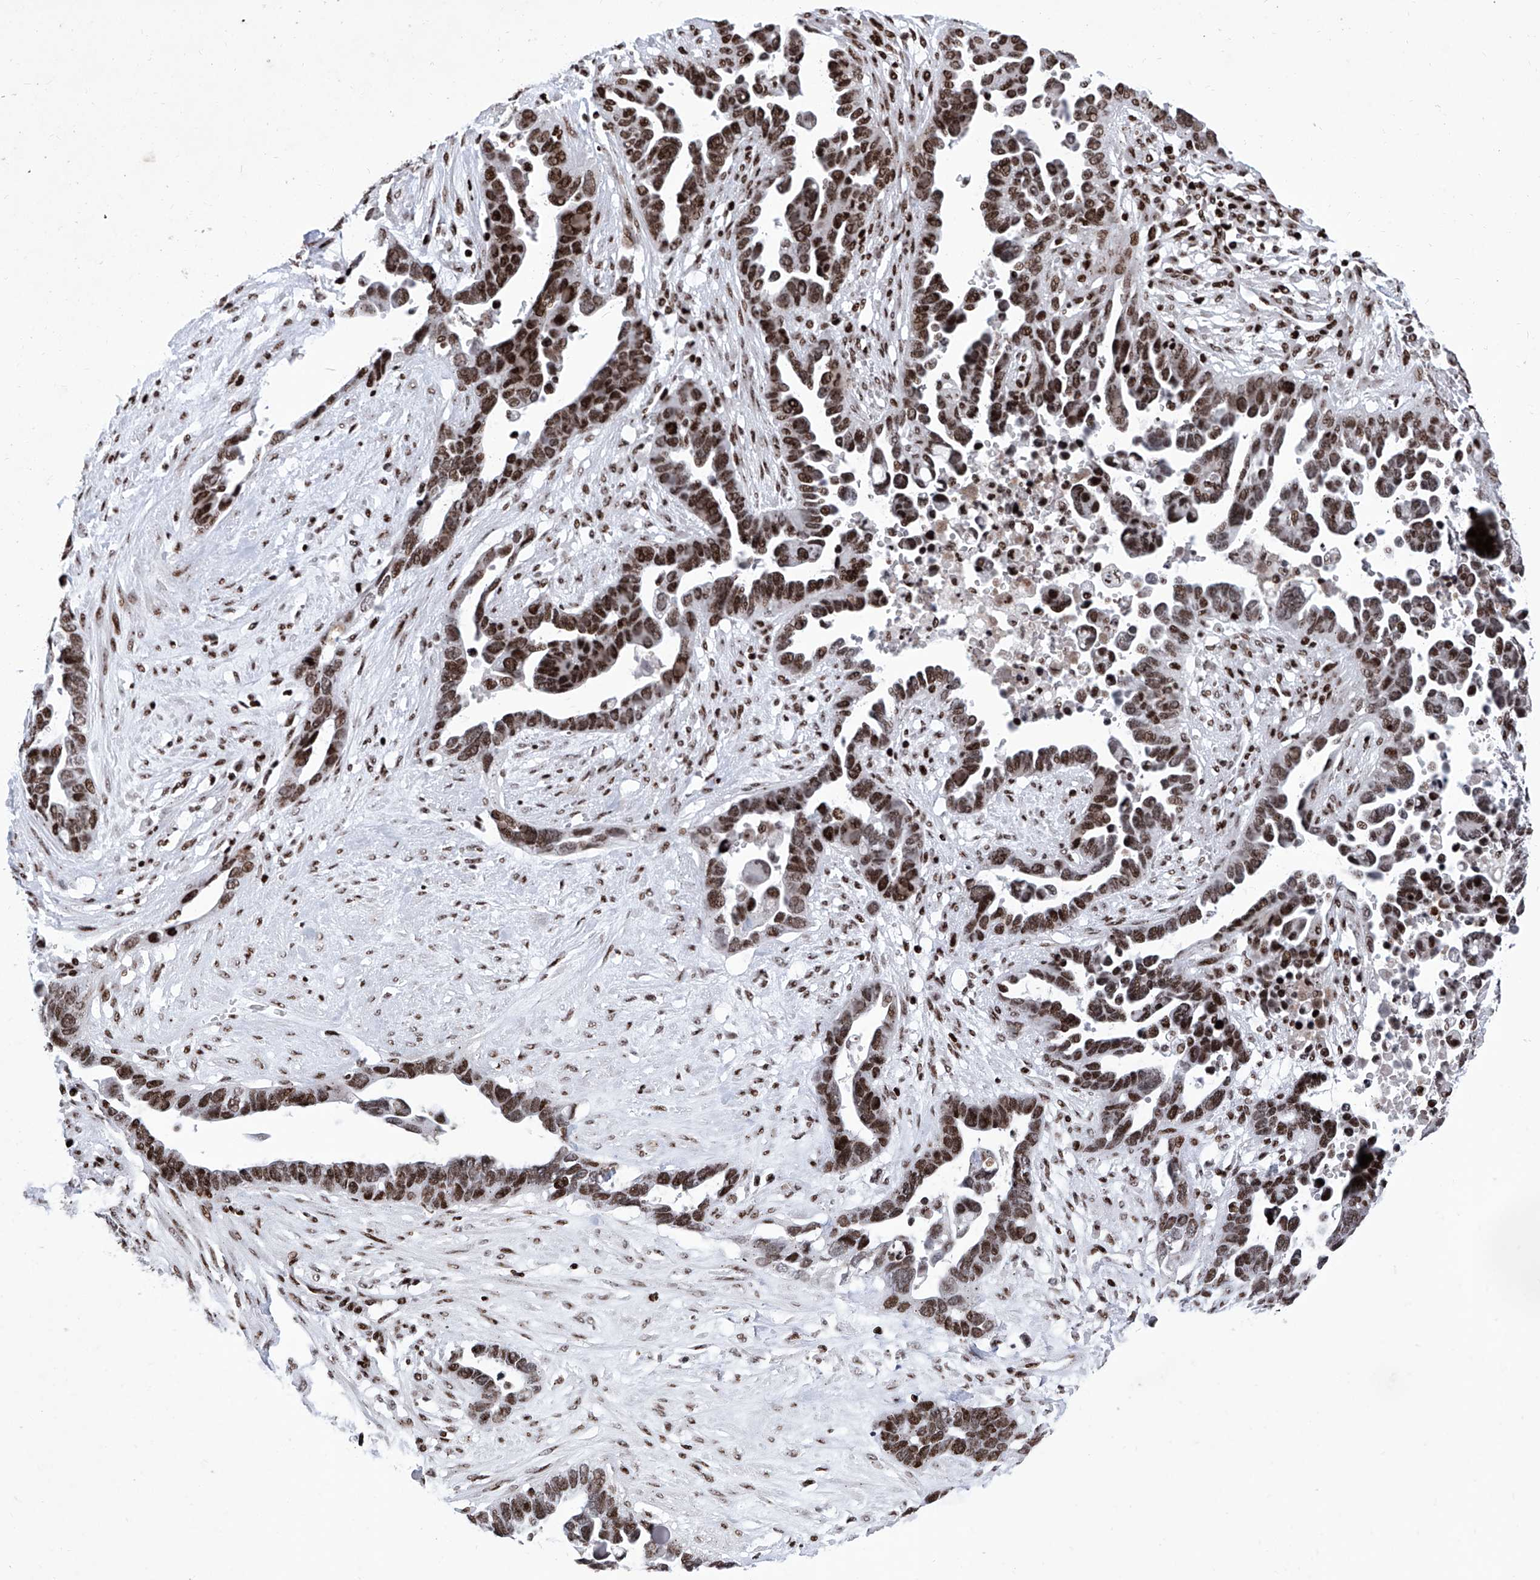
{"staining": {"intensity": "strong", "quantity": ">75%", "location": "nuclear"}, "tissue": "ovarian cancer", "cell_type": "Tumor cells", "image_type": "cancer", "snomed": [{"axis": "morphology", "description": "Cystadenocarcinoma, serous, NOS"}, {"axis": "topography", "description": "Ovary"}], "caption": "Immunohistochemistry (DAB) staining of ovarian cancer exhibits strong nuclear protein expression in approximately >75% of tumor cells.", "gene": "HEY2", "patient": {"sex": "female", "age": 54}}